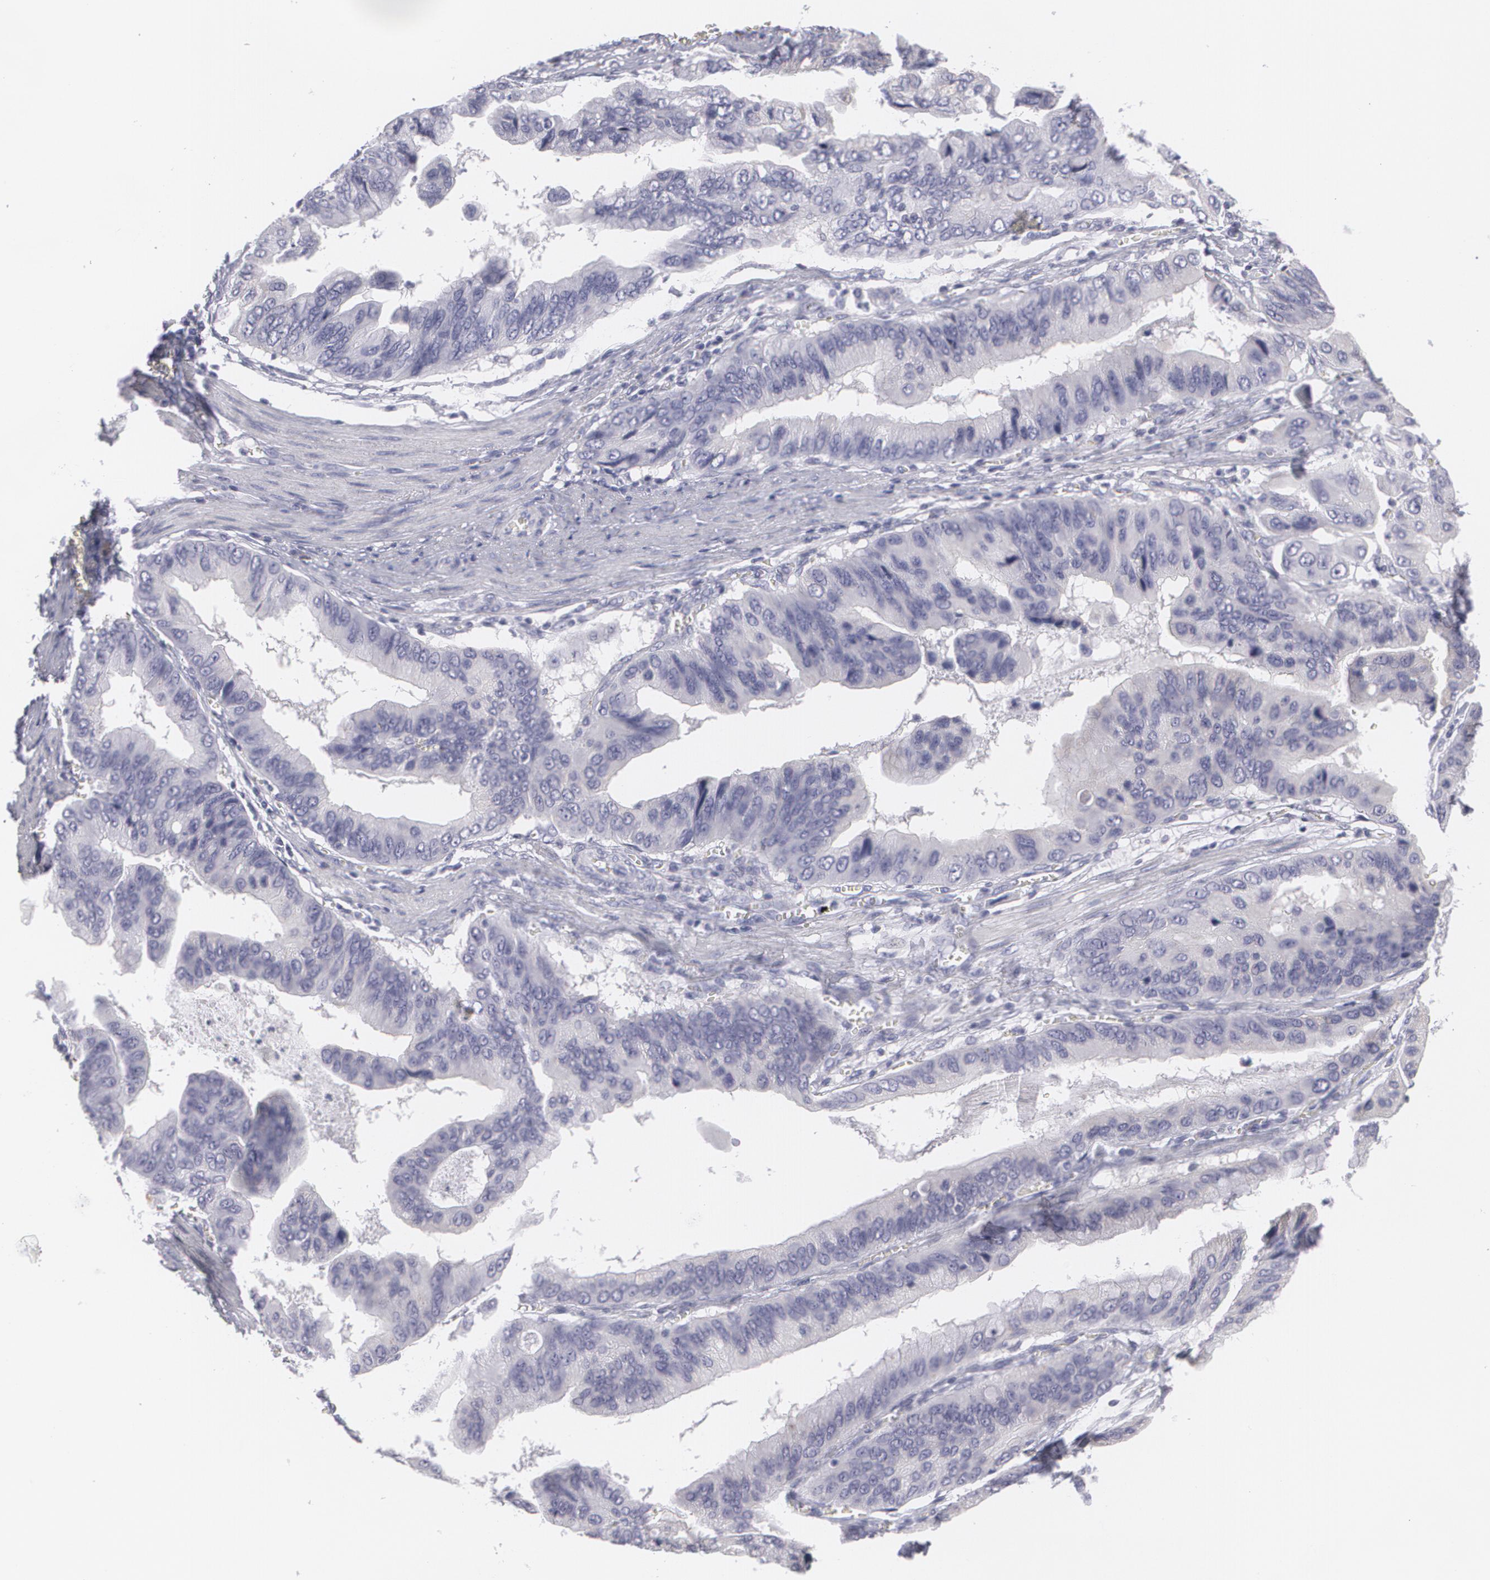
{"staining": {"intensity": "negative", "quantity": "none", "location": "none"}, "tissue": "stomach cancer", "cell_type": "Tumor cells", "image_type": "cancer", "snomed": [{"axis": "morphology", "description": "Adenocarcinoma, NOS"}, {"axis": "topography", "description": "Stomach, upper"}], "caption": "High power microscopy image of an immunohistochemistry image of stomach adenocarcinoma, revealing no significant positivity in tumor cells.", "gene": "MBNL3", "patient": {"sex": "male", "age": 80}}